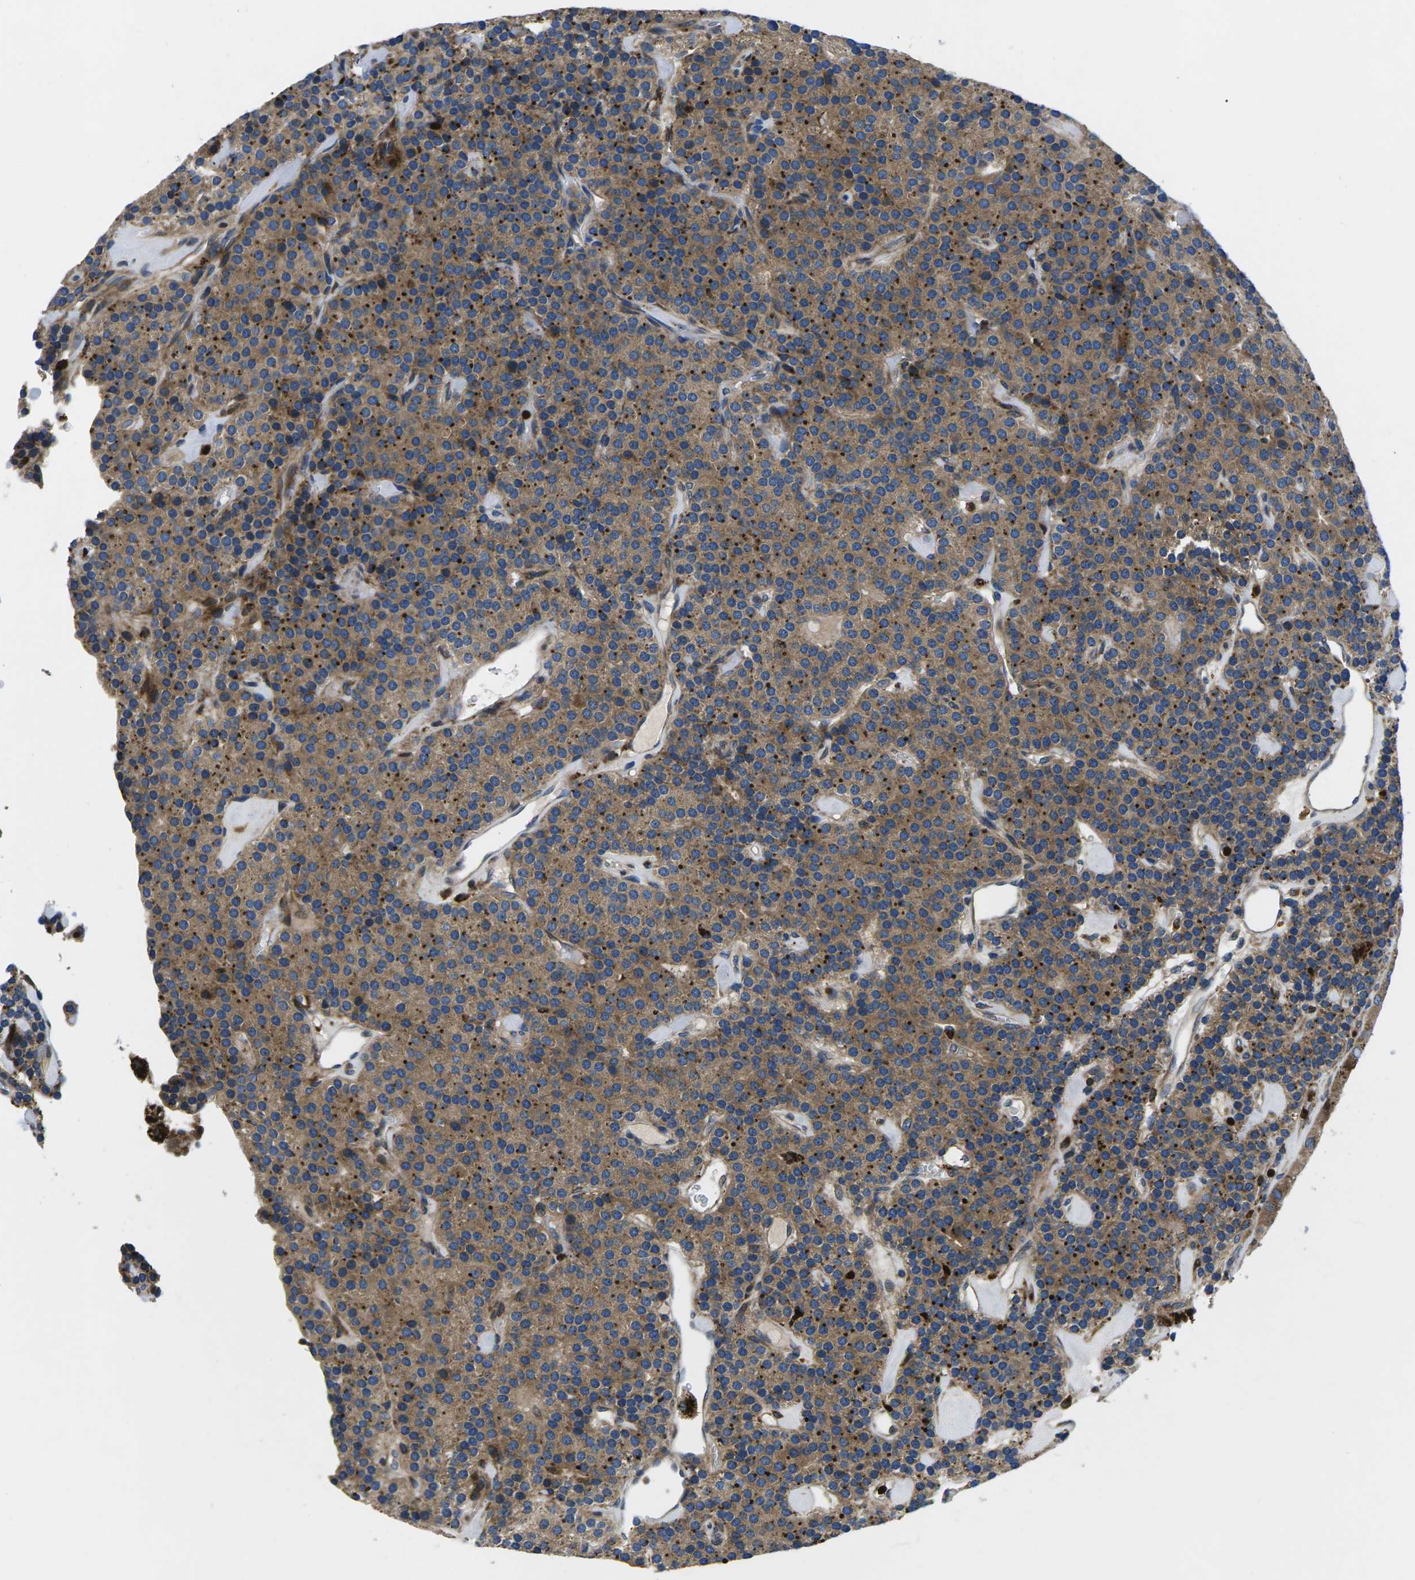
{"staining": {"intensity": "moderate", "quantity": ">75%", "location": "cytoplasmic/membranous"}, "tissue": "parathyroid gland", "cell_type": "Glandular cells", "image_type": "normal", "snomed": [{"axis": "morphology", "description": "Normal tissue, NOS"}, {"axis": "morphology", "description": "Adenoma, NOS"}, {"axis": "topography", "description": "Parathyroid gland"}], "caption": "Glandular cells exhibit moderate cytoplasmic/membranous expression in approximately >75% of cells in unremarkable parathyroid gland. The staining was performed using DAB (3,3'-diaminobenzidine) to visualize the protein expression in brown, while the nuclei were stained in blue with hematoxylin (Magnification: 20x).", "gene": "PLCE1", "patient": {"sex": "female", "age": 86}}